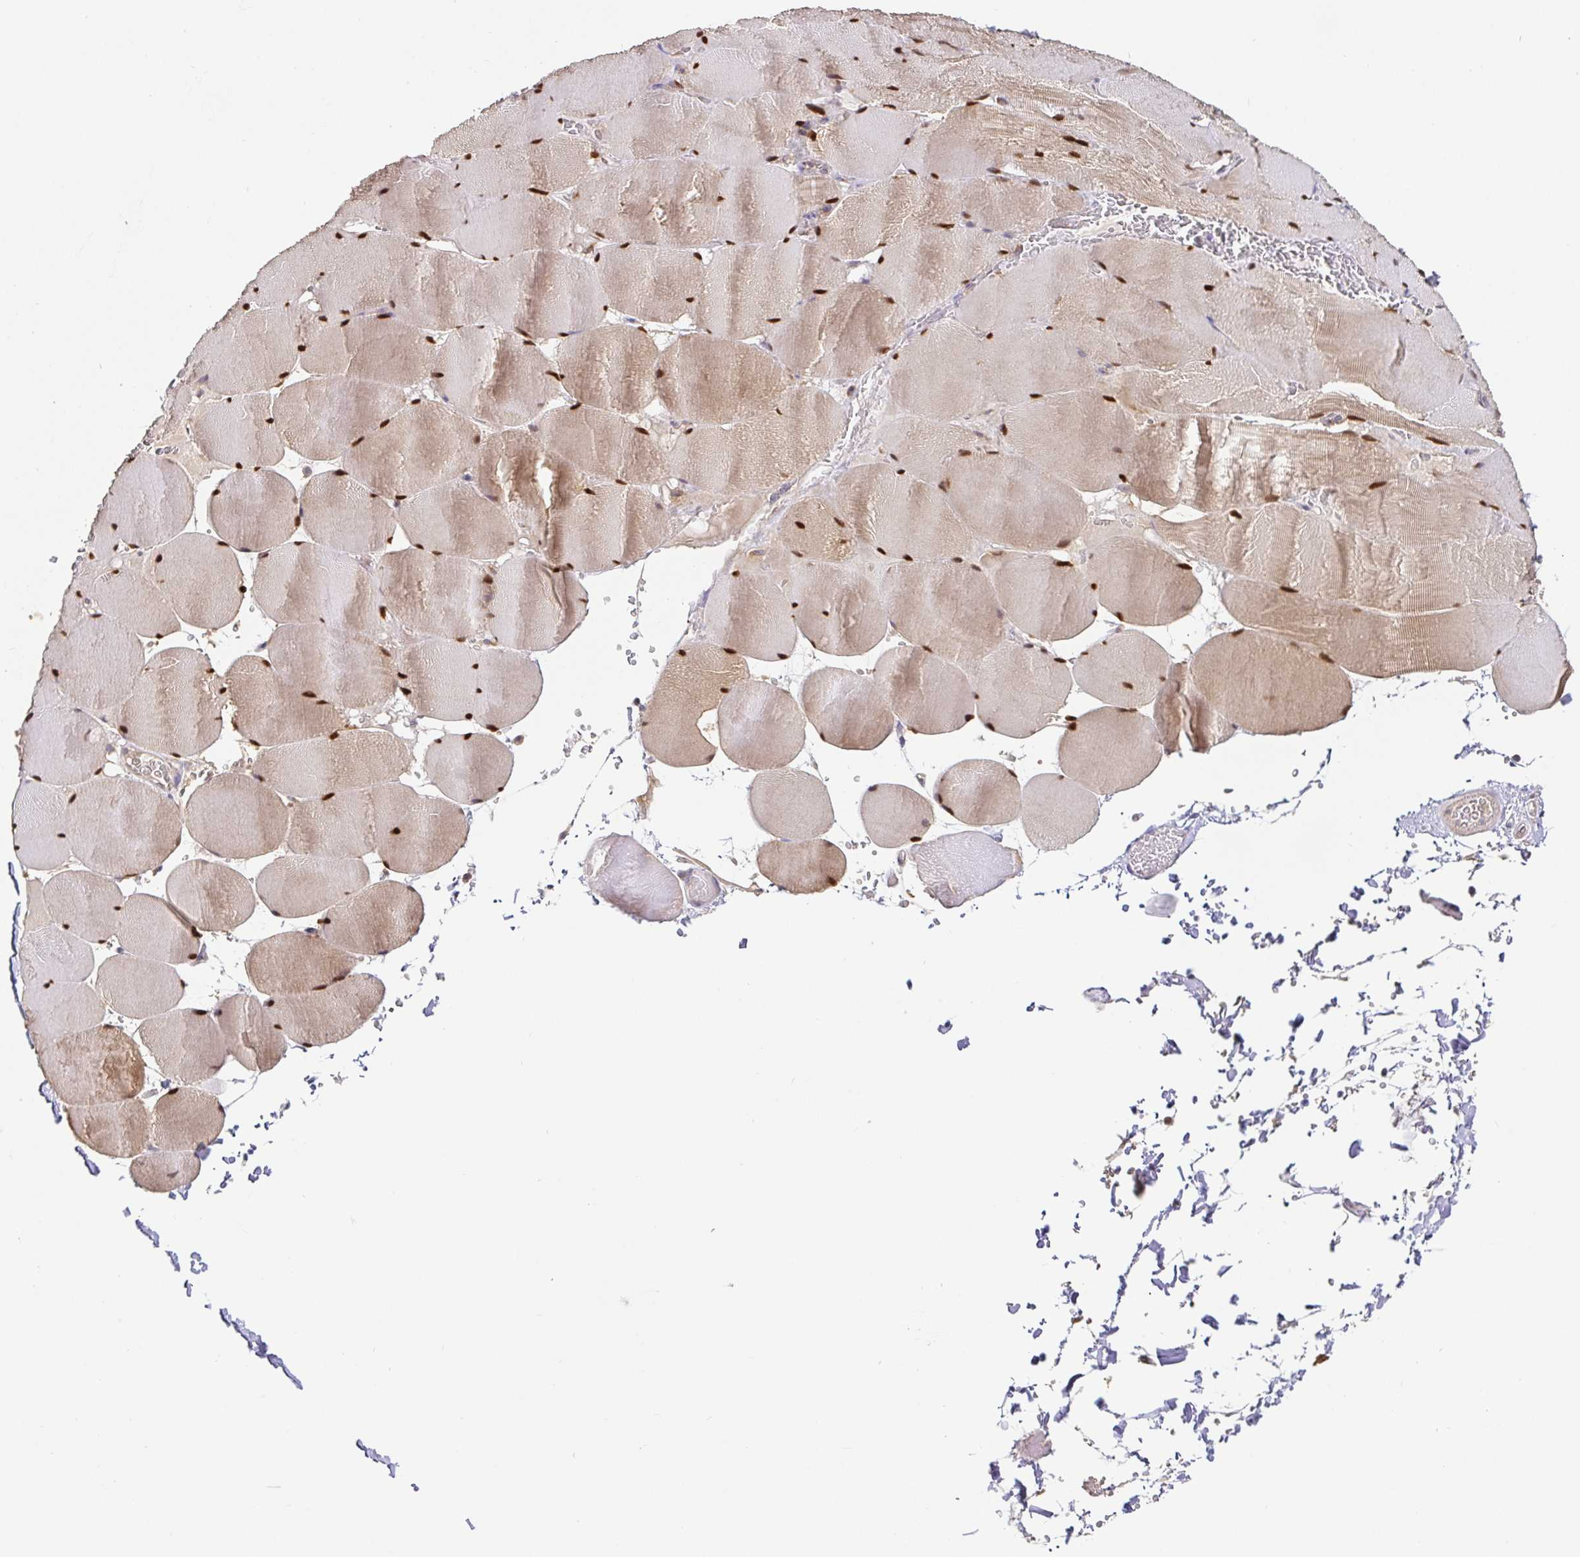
{"staining": {"intensity": "moderate", "quantity": "25%-75%", "location": "cytoplasmic/membranous,nuclear"}, "tissue": "skeletal muscle", "cell_type": "Myocytes", "image_type": "normal", "snomed": [{"axis": "morphology", "description": "Normal tissue, NOS"}, {"axis": "topography", "description": "Skeletal muscle"}, {"axis": "topography", "description": "Head-Neck"}], "caption": "Protein expression by immunohistochemistry reveals moderate cytoplasmic/membranous,nuclear staining in about 25%-75% of myocytes in unremarkable skeletal muscle. Ihc stains the protein of interest in brown and the nuclei are stained blue.", "gene": "HAGH", "patient": {"sex": "male", "age": 66}}